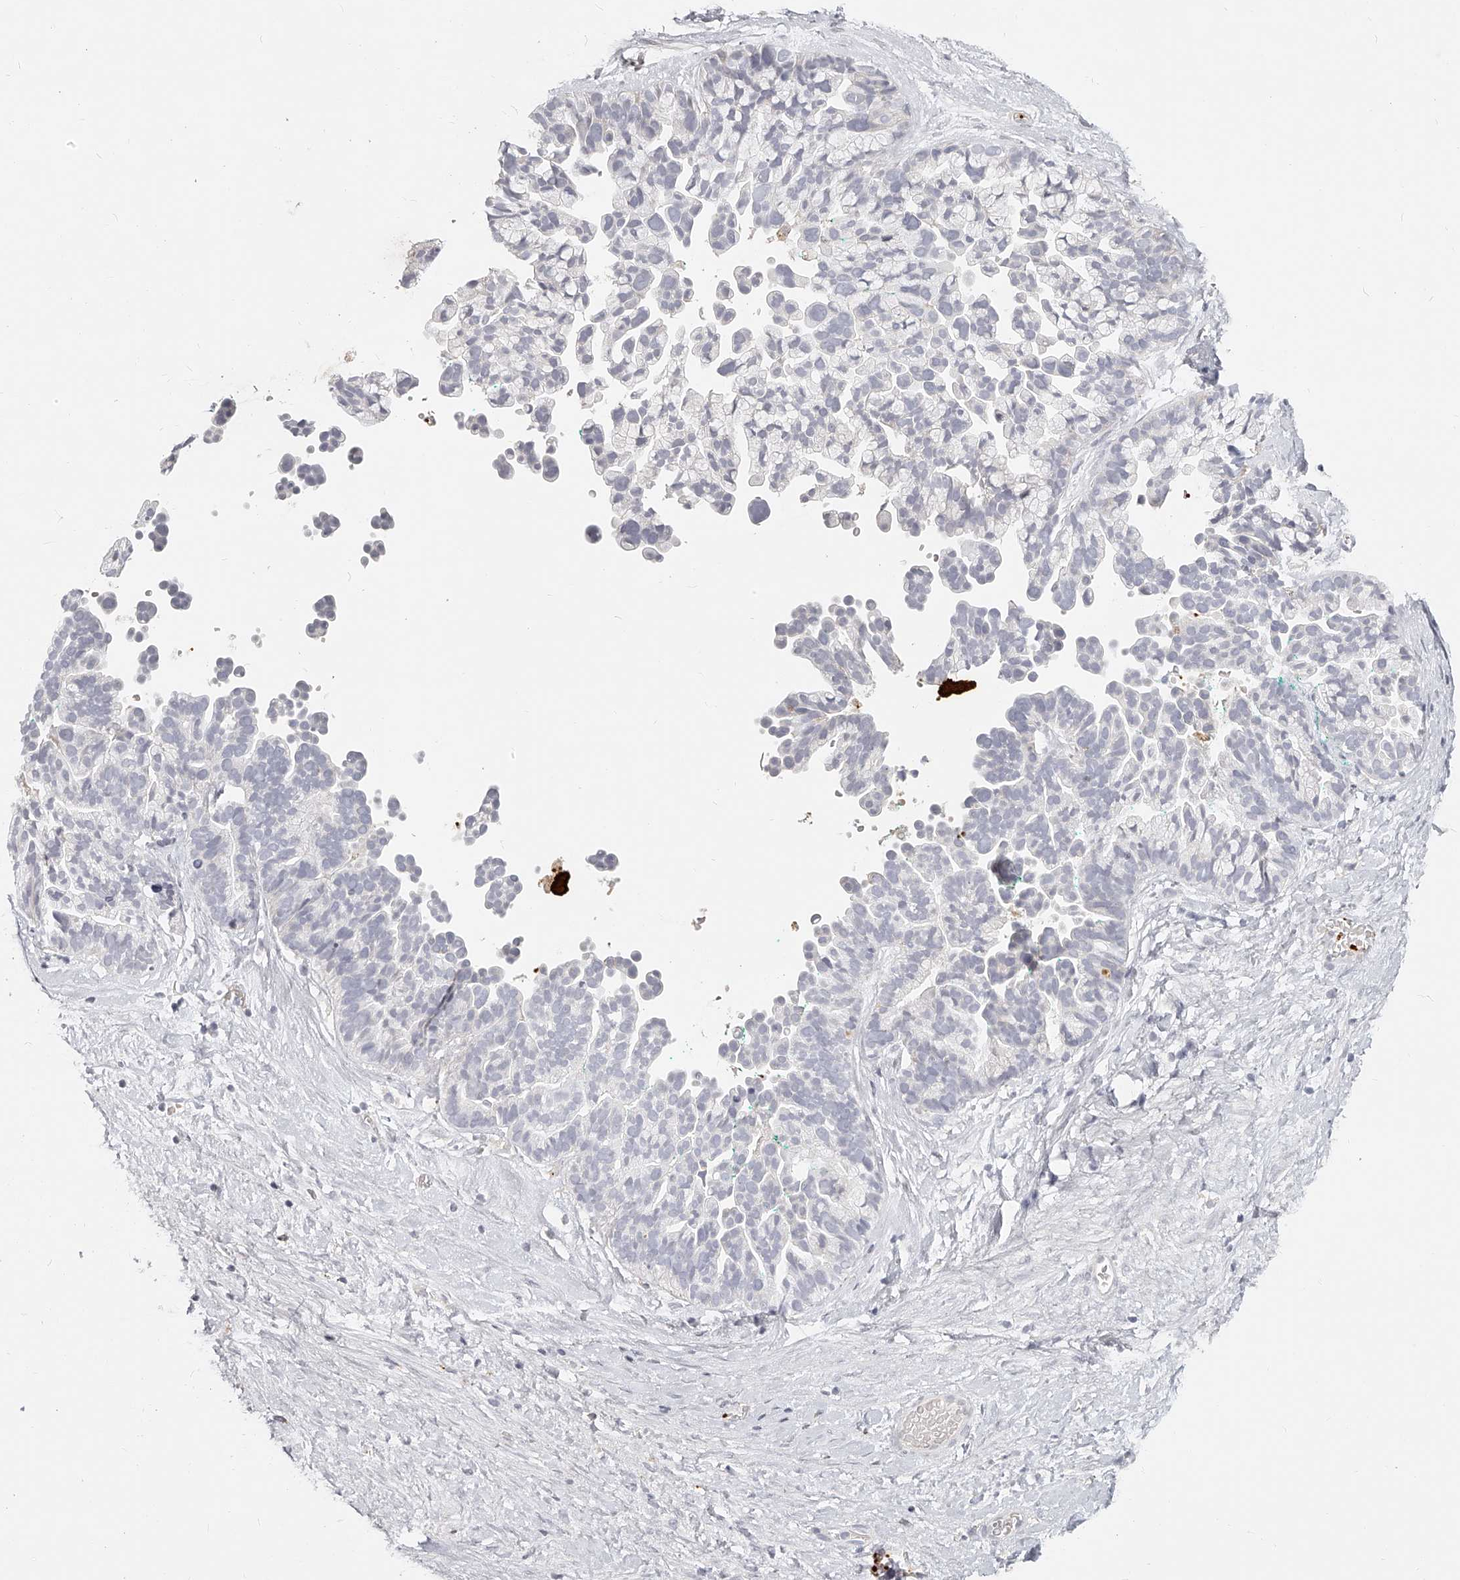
{"staining": {"intensity": "negative", "quantity": "none", "location": "none"}, "tissue": "ovarian cancer", "cell_type": "Tumor cells", "image_type": "cancer", "snomed": [{"axis": "morphology", "description": "Cystadenocarcinoma, serous, NOS"}, {"axis": "topography", "description": "Ovary"}], "caption": "Immunohistochemistry (IHC) of ovarian cancer reveals no staining in tumor cells.", "gene": "ITGB3", "patient": {"sex": "female", "age": 56}}